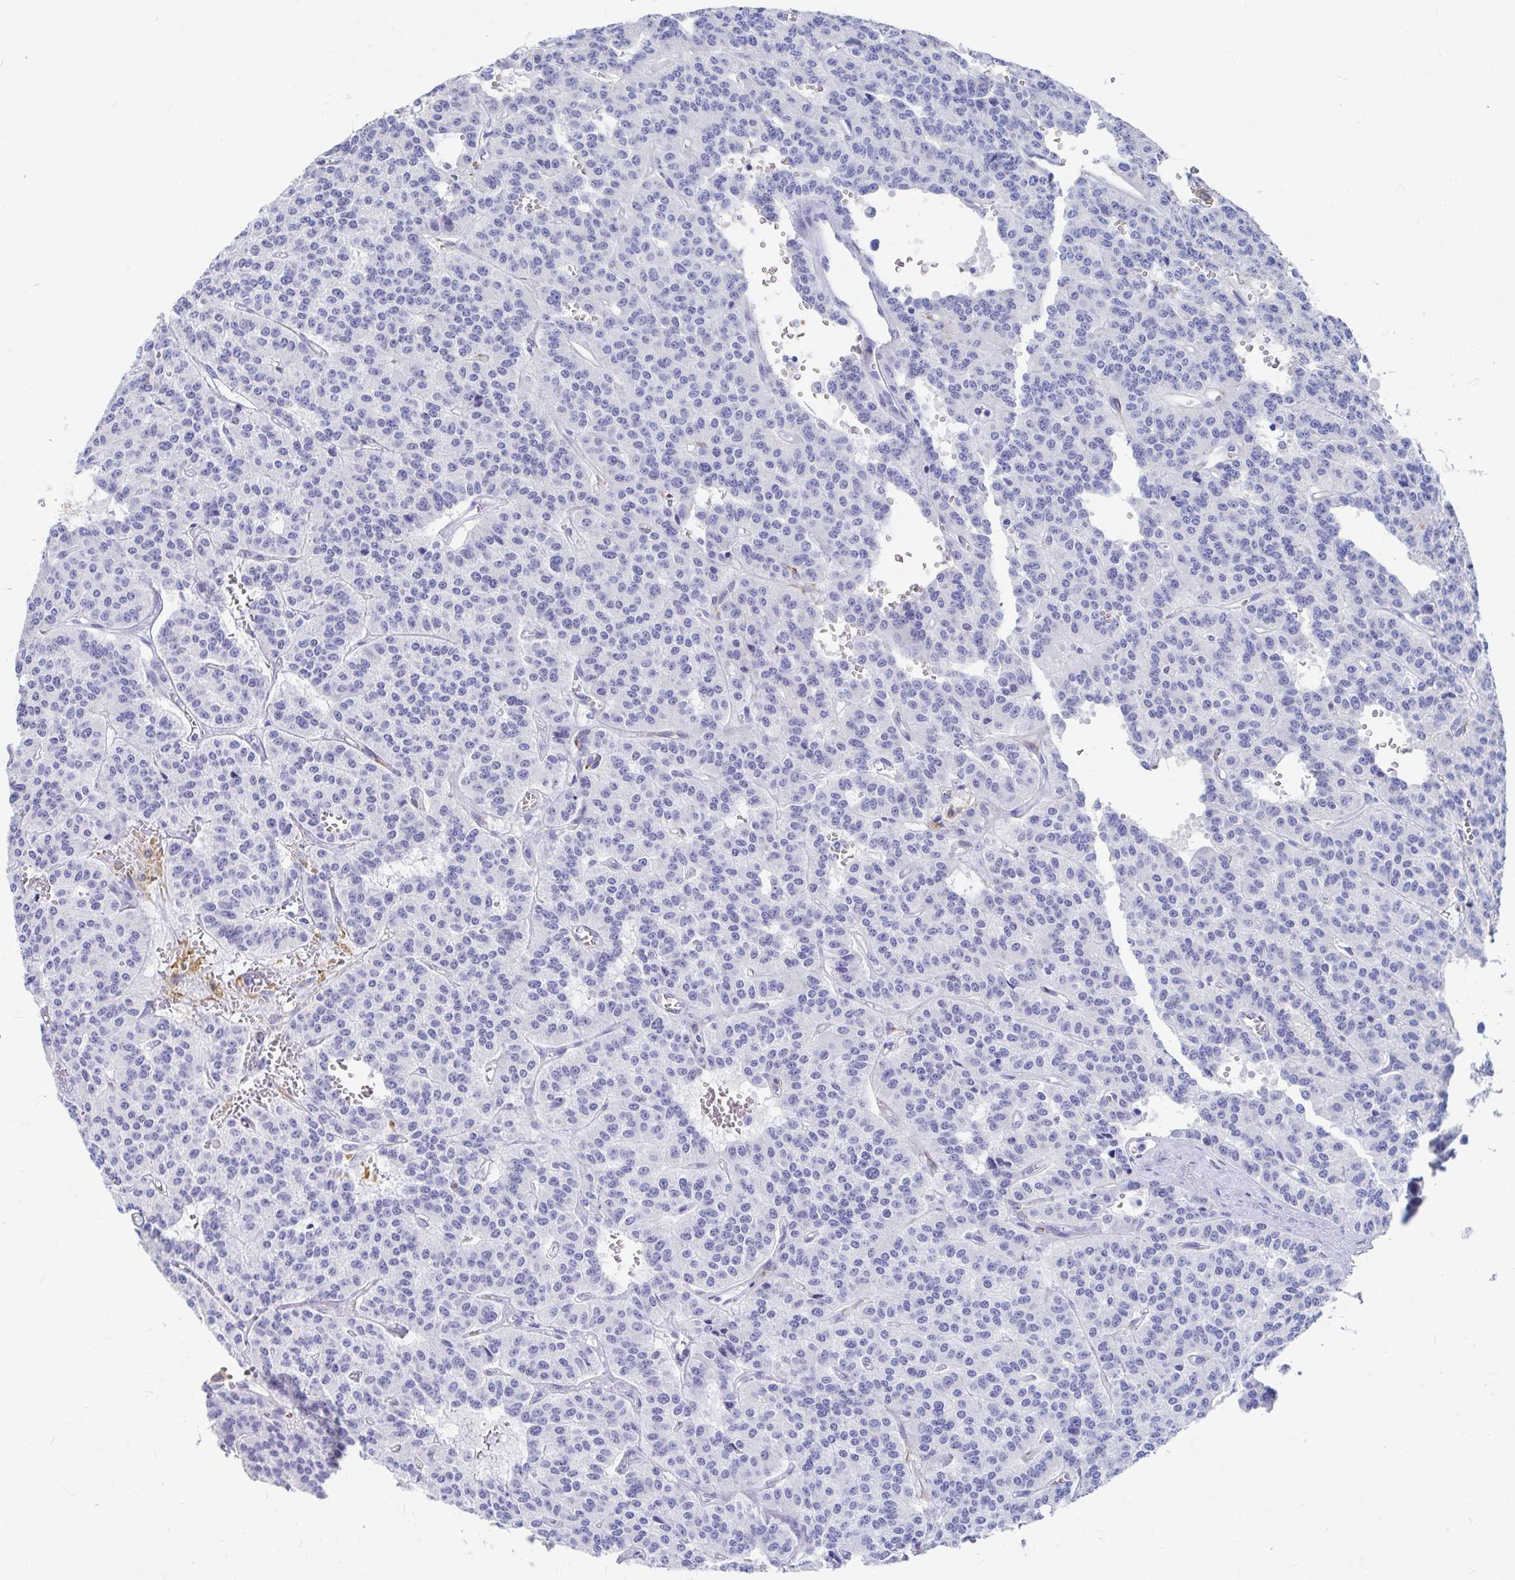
{"staining": {"intensity": "negative", "quantity": "none", "location": "none"}, "tissue": "carcinoid", "cell_type": "Tumor cells", "image_type": "cancer", "snomed": [{"axis": "morphology", "description": "Carcinoid, malignant, NOS"}, {"axis": "topography", "description": "Lung"}], "caption": "This is a micrograph of IHC staining of carcinoid (malignant), which shows no staining in tumor cells. (Stains: DAB immunohistochemistry with hematoxylin counter stain, Microscopy: brightfield microscopy at high magnification).", "gene": "LAMC3", "patient": {"sex": "female", "age": 71}}